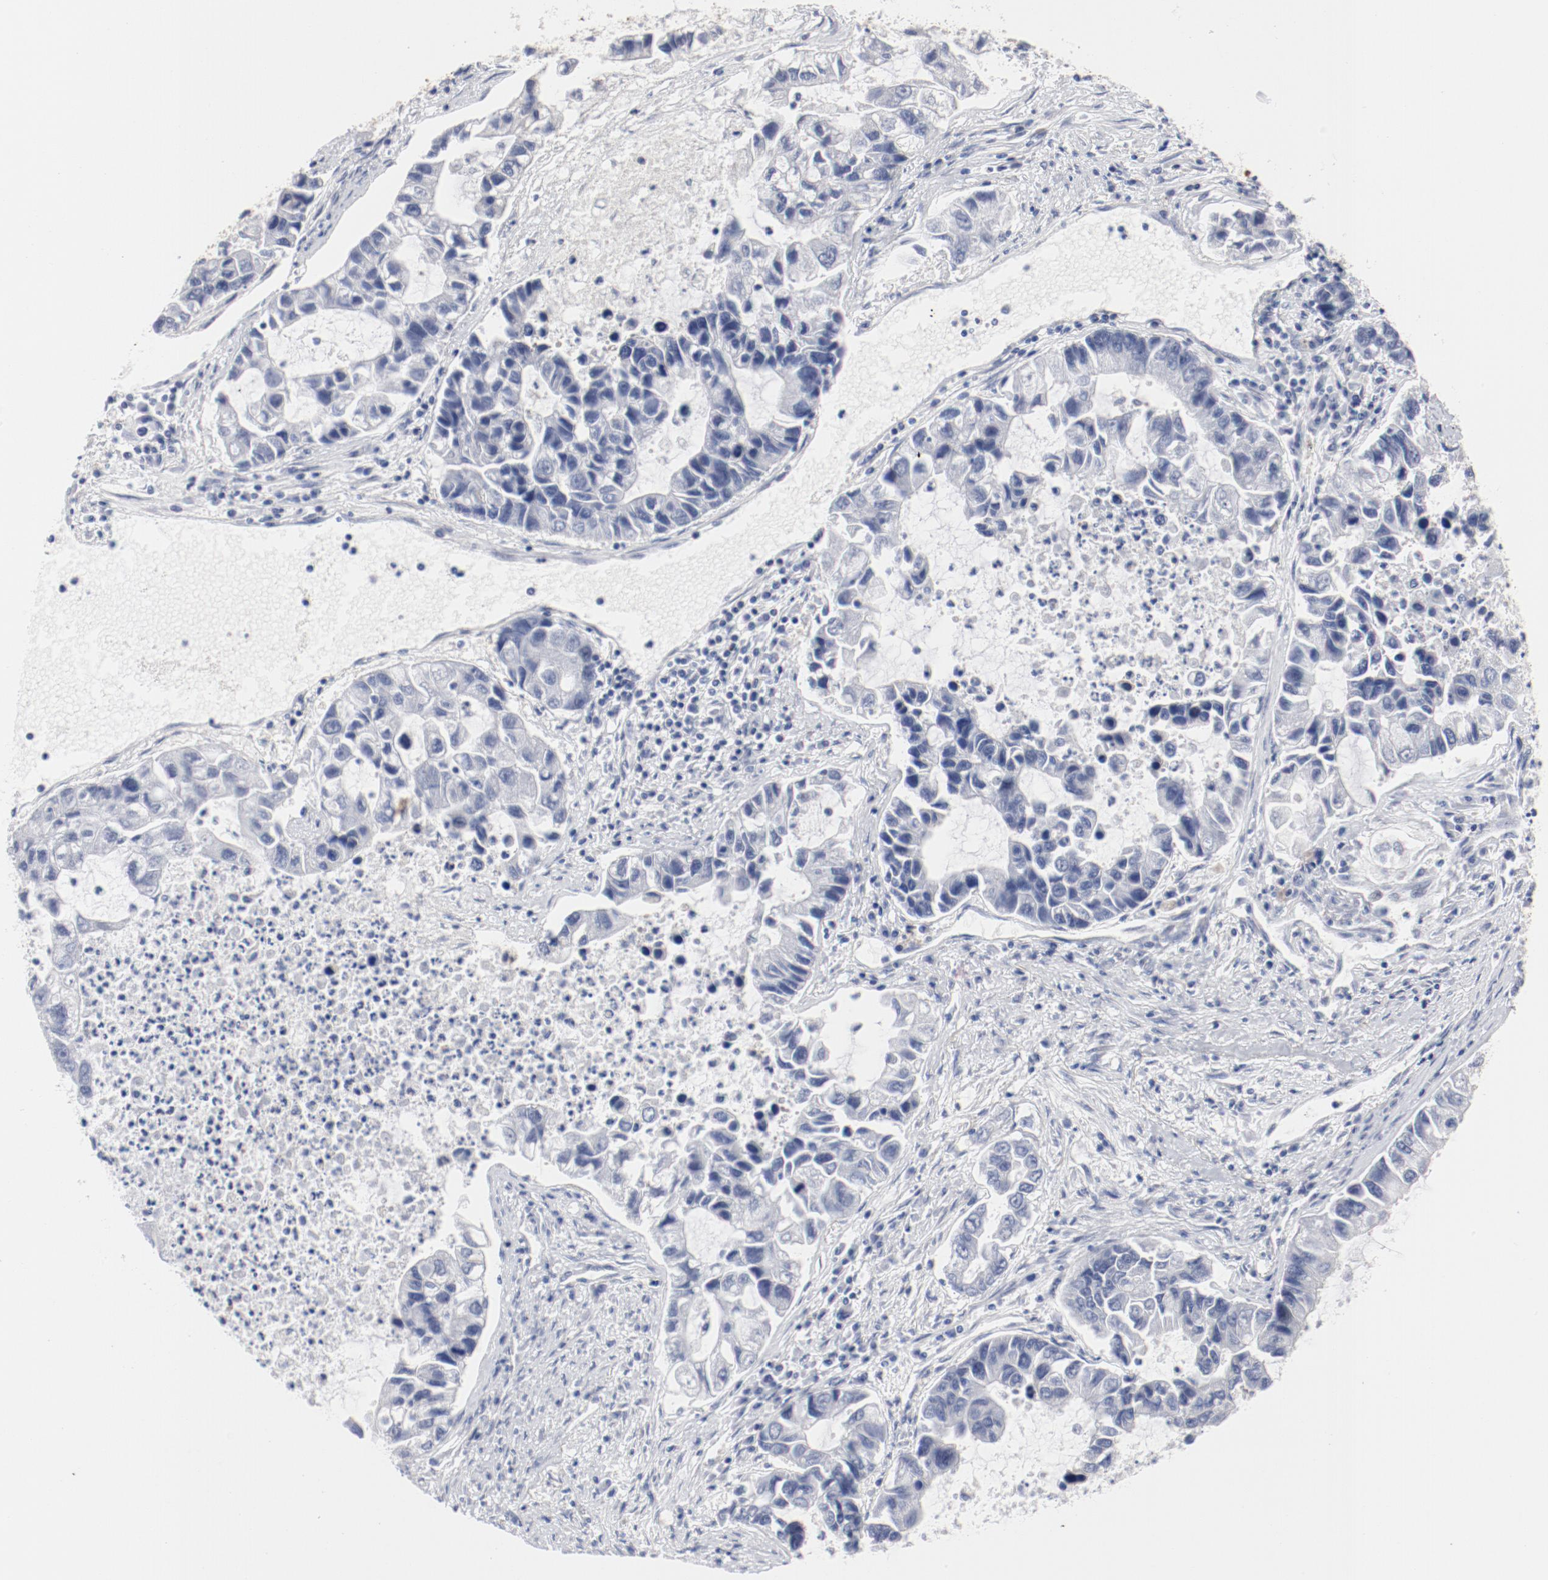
{"staining": {"intensity": "negative", "quantity": "none", "location": "none"}, "tissue": "lung cancer", "cell_type": "Tumor cells", "image_type": "cancer", "snomed": [{"axis": "morphology", "description": "Adenocarcinoma, NOS"}, {"axis": "topography", "description": "Lung"}], "caption": "The histopathology image demonstrates no staining of tumor cells in lung cancer.", "gene": "GPR143", "patient": {"sex": "female", "age": 51}}